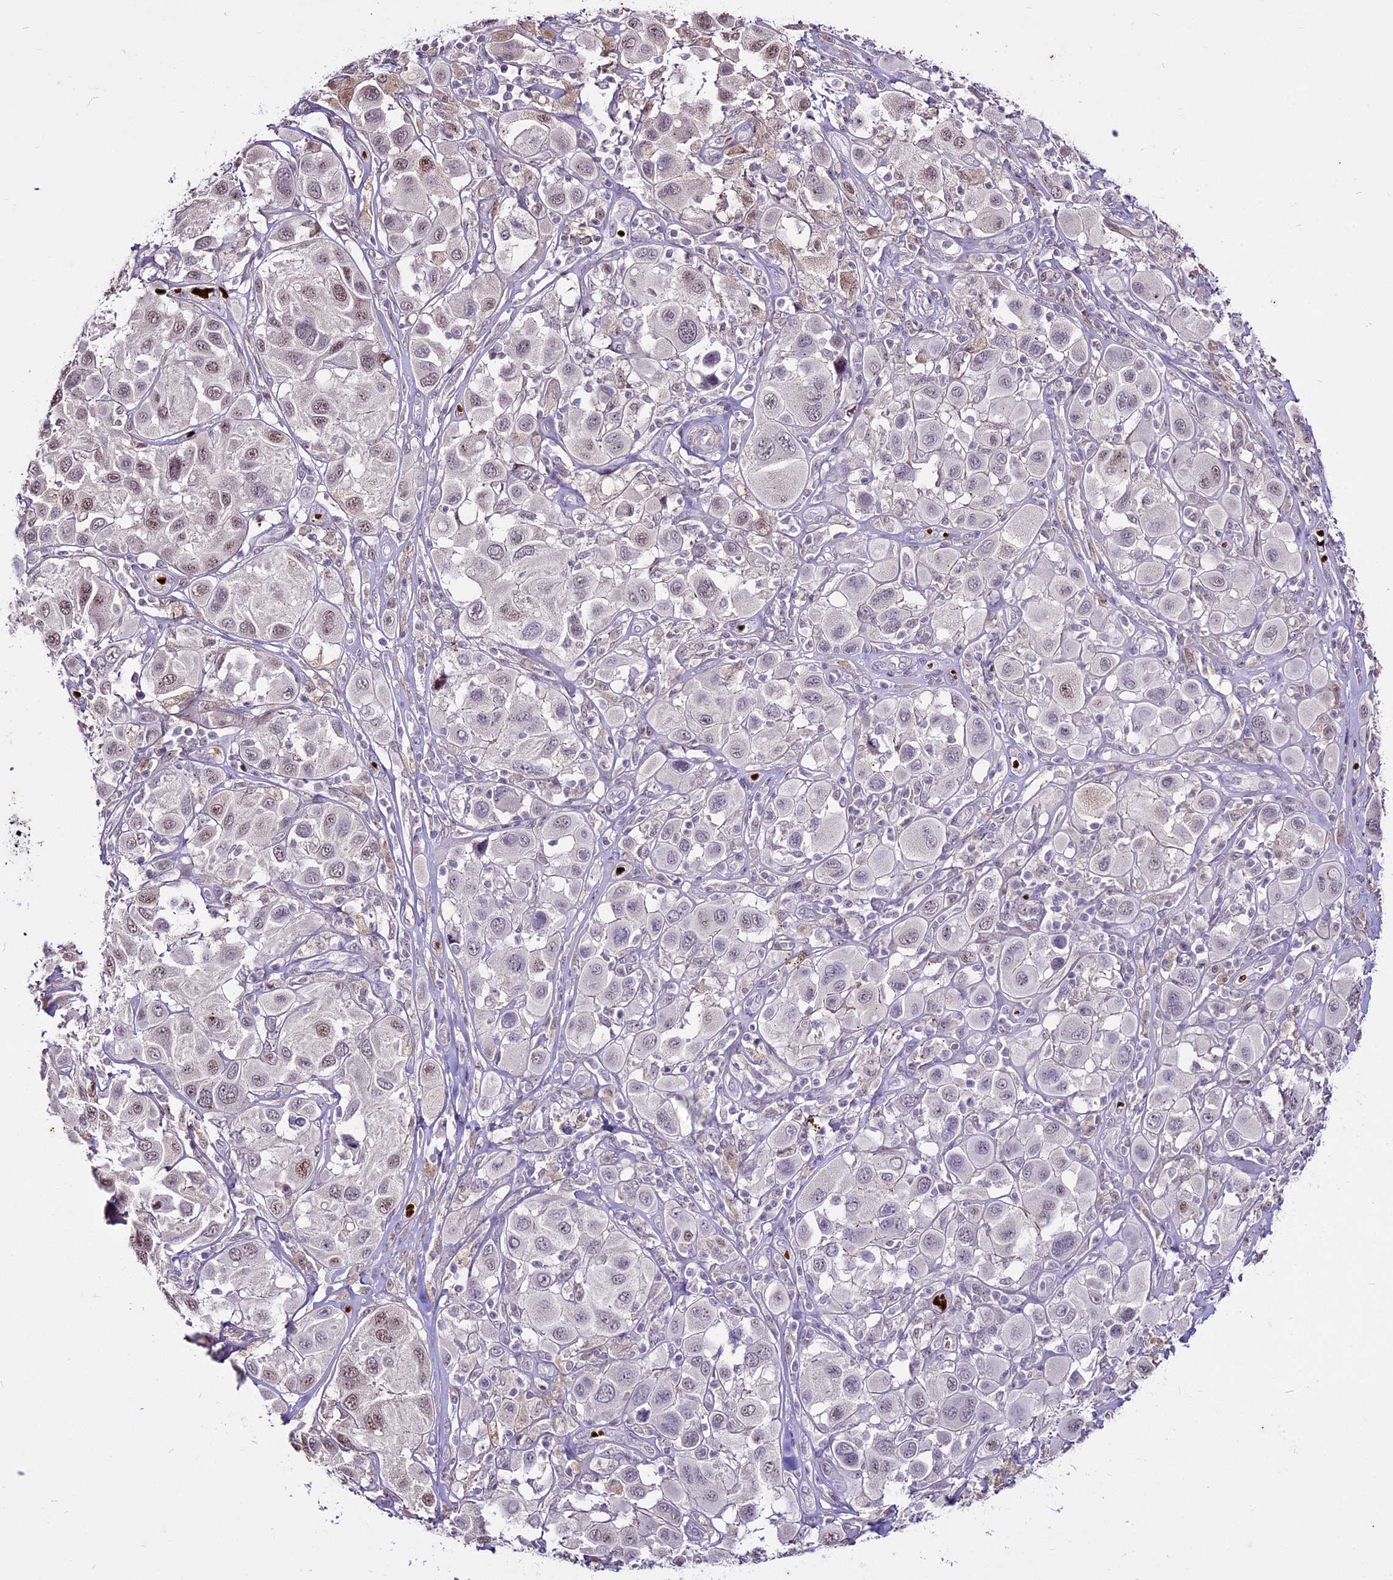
{"staining": {"intensity": "weak", "quantity": "<25%", "location": "nuclear"}, "tissue": "melanoma", "cell_type": "Tumor cells", "image_type": "cancer", "snomed": [{"axis": "morphology", "description": "Malignant melanoma, Metastatic site"}, {"axis": "topography", "description": "Skin"}], "caption": "Protein analysis of melanoma displays no significant staining in tumor cells. (Immunohistochemistry, brightfield microscopy, high magnification).", "gene": "SUSD3", "patient": {"sex": "male", "age": 41}}